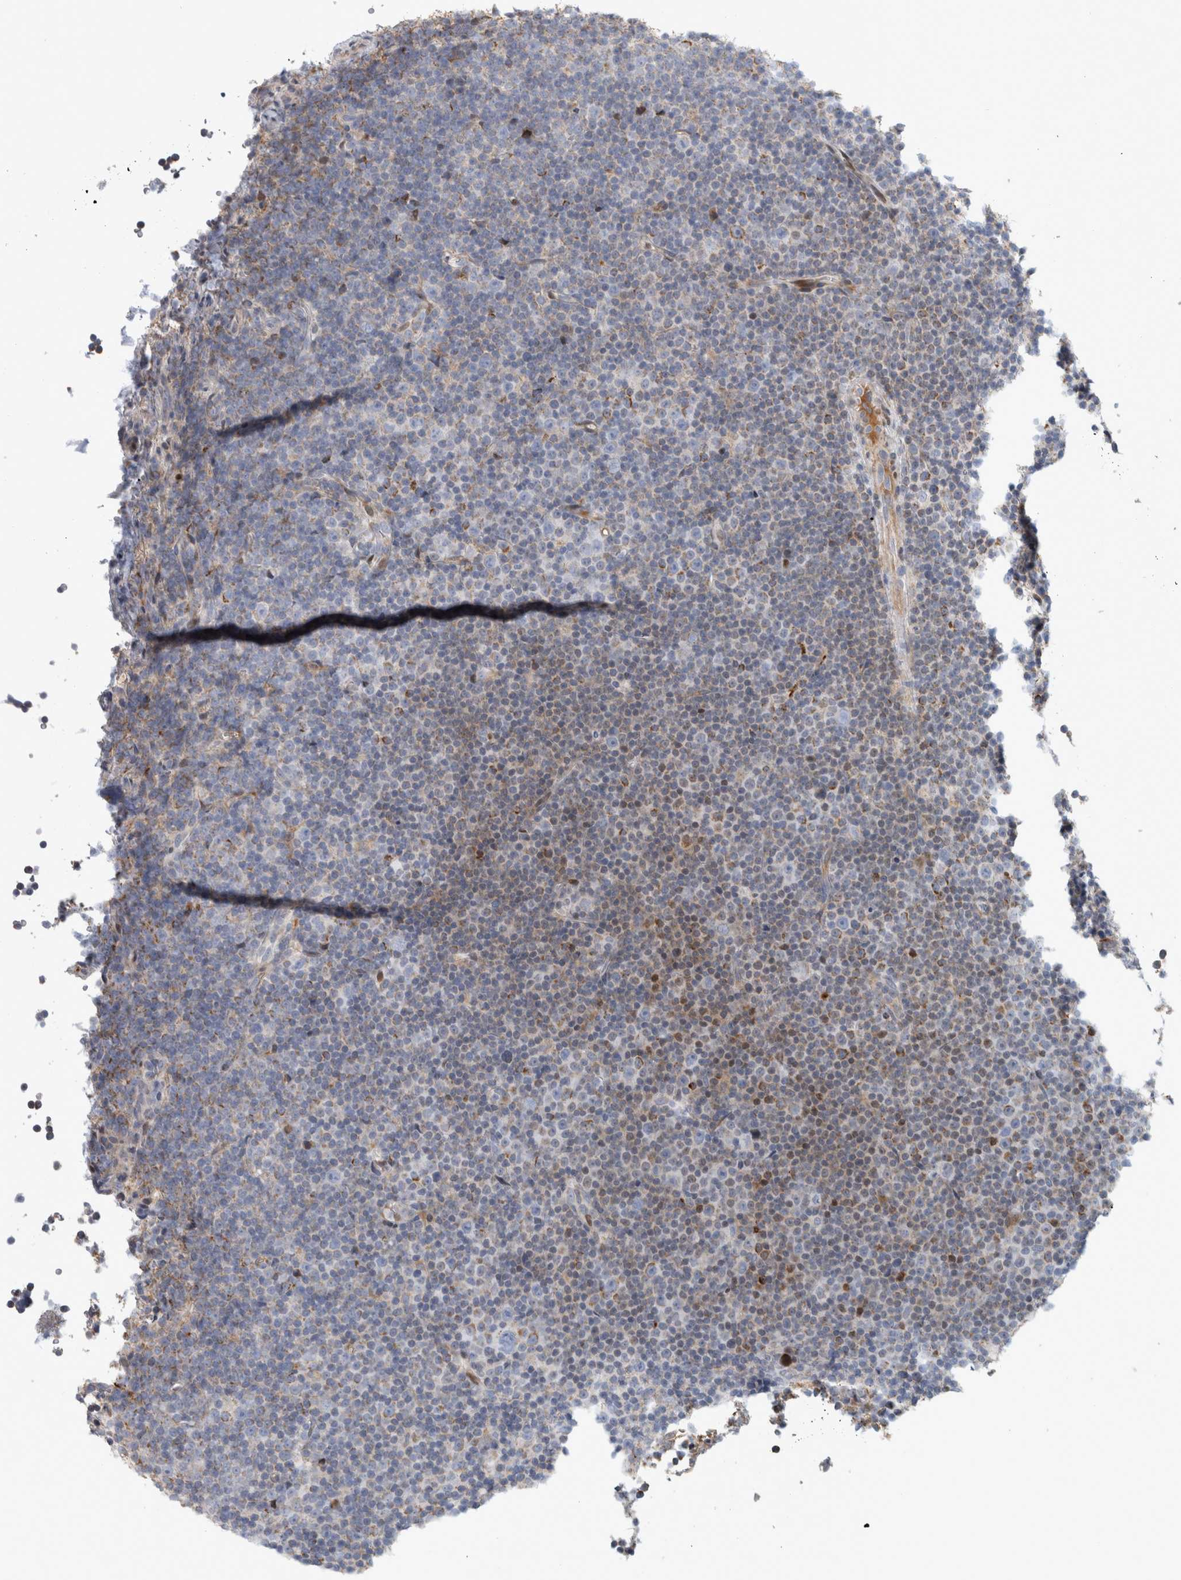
{"staining": {"intensity": "moderate", "quantity": "<25%", "location": "cytoplasmic/membranous,nuclear"}, "tissue": "lymphoma", "cell_type": "Tumor cells", "image_type": "cancer", "snomed": [{"axis": "morphology", "description": "Malignant lymphoma, non-Hodgkin's type, Low grade"}, {"axis": "topography", "description": "Lymph node"}], "caption": "A low amount of moderate cytoplasmic/membranous and nuclear staining is appreciated in approximately <25% of tumor cells in malignant lymphoma, non-Hodgkin's type (low-grade) tissue.", "gene": "RBM48", "patient": {"sex": "female", "age": 67}}